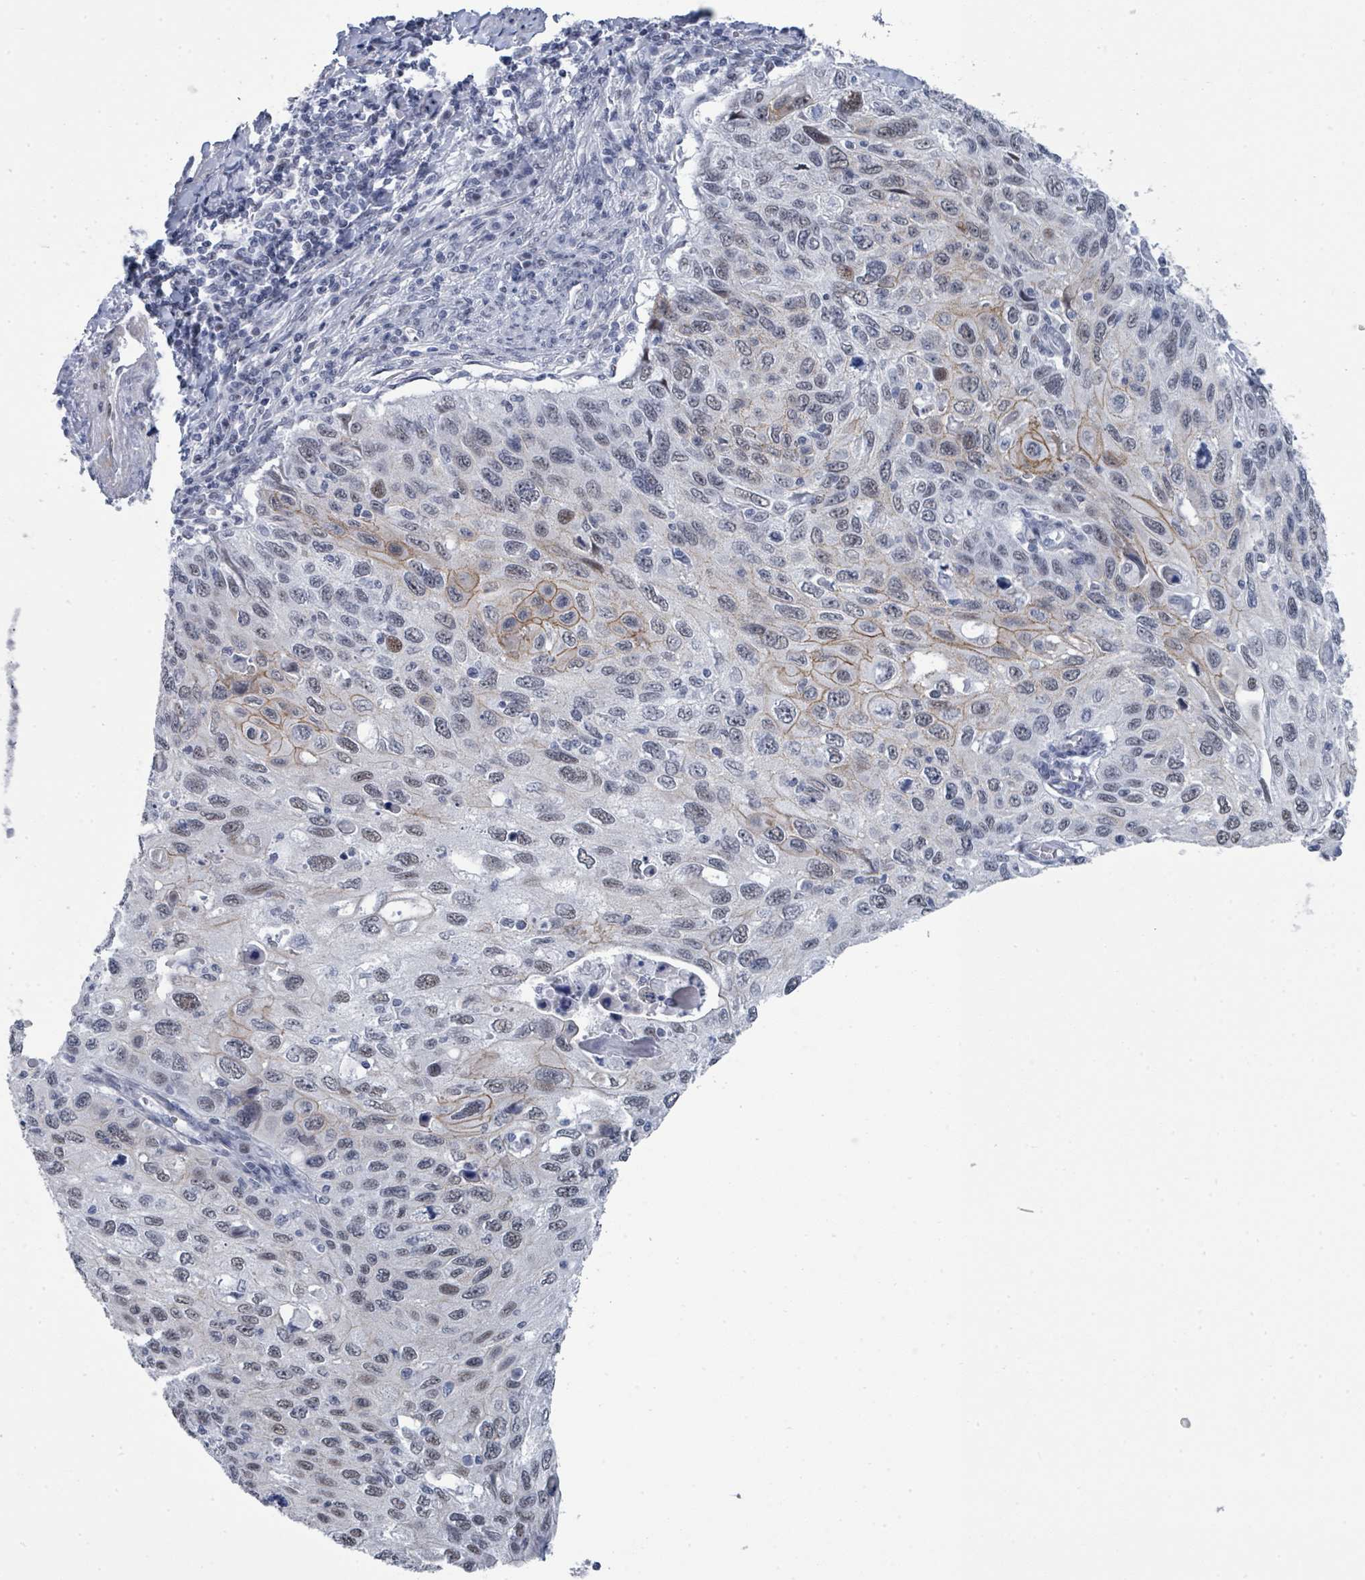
{"staining": {"intensity": "weak", "quantity": "25%-75%", "location": "cytoplasmic/membranous,nuclear"}, "tissue": "cervical cancer", "cell_type": "Tumor cells", "image_type": "cancer", "snomed": [{"axis": "morphology", "description": "Squamous cell carcinoma, NOS"}, {"axis": "topography", "description": "Cervix"}], "caption": "Immunohistochemical staining of human cervical squamous cell carcinoma demonstrates low levels of weak cytoplasmic/membranous and nuclear protein positivity in approximately 25%-75% of tumor cells. (DAB = brown stain, brightfield microscopy at high magnification).", "gene": "CT45A5", "patient": {"sex": "female", "age": 70}}